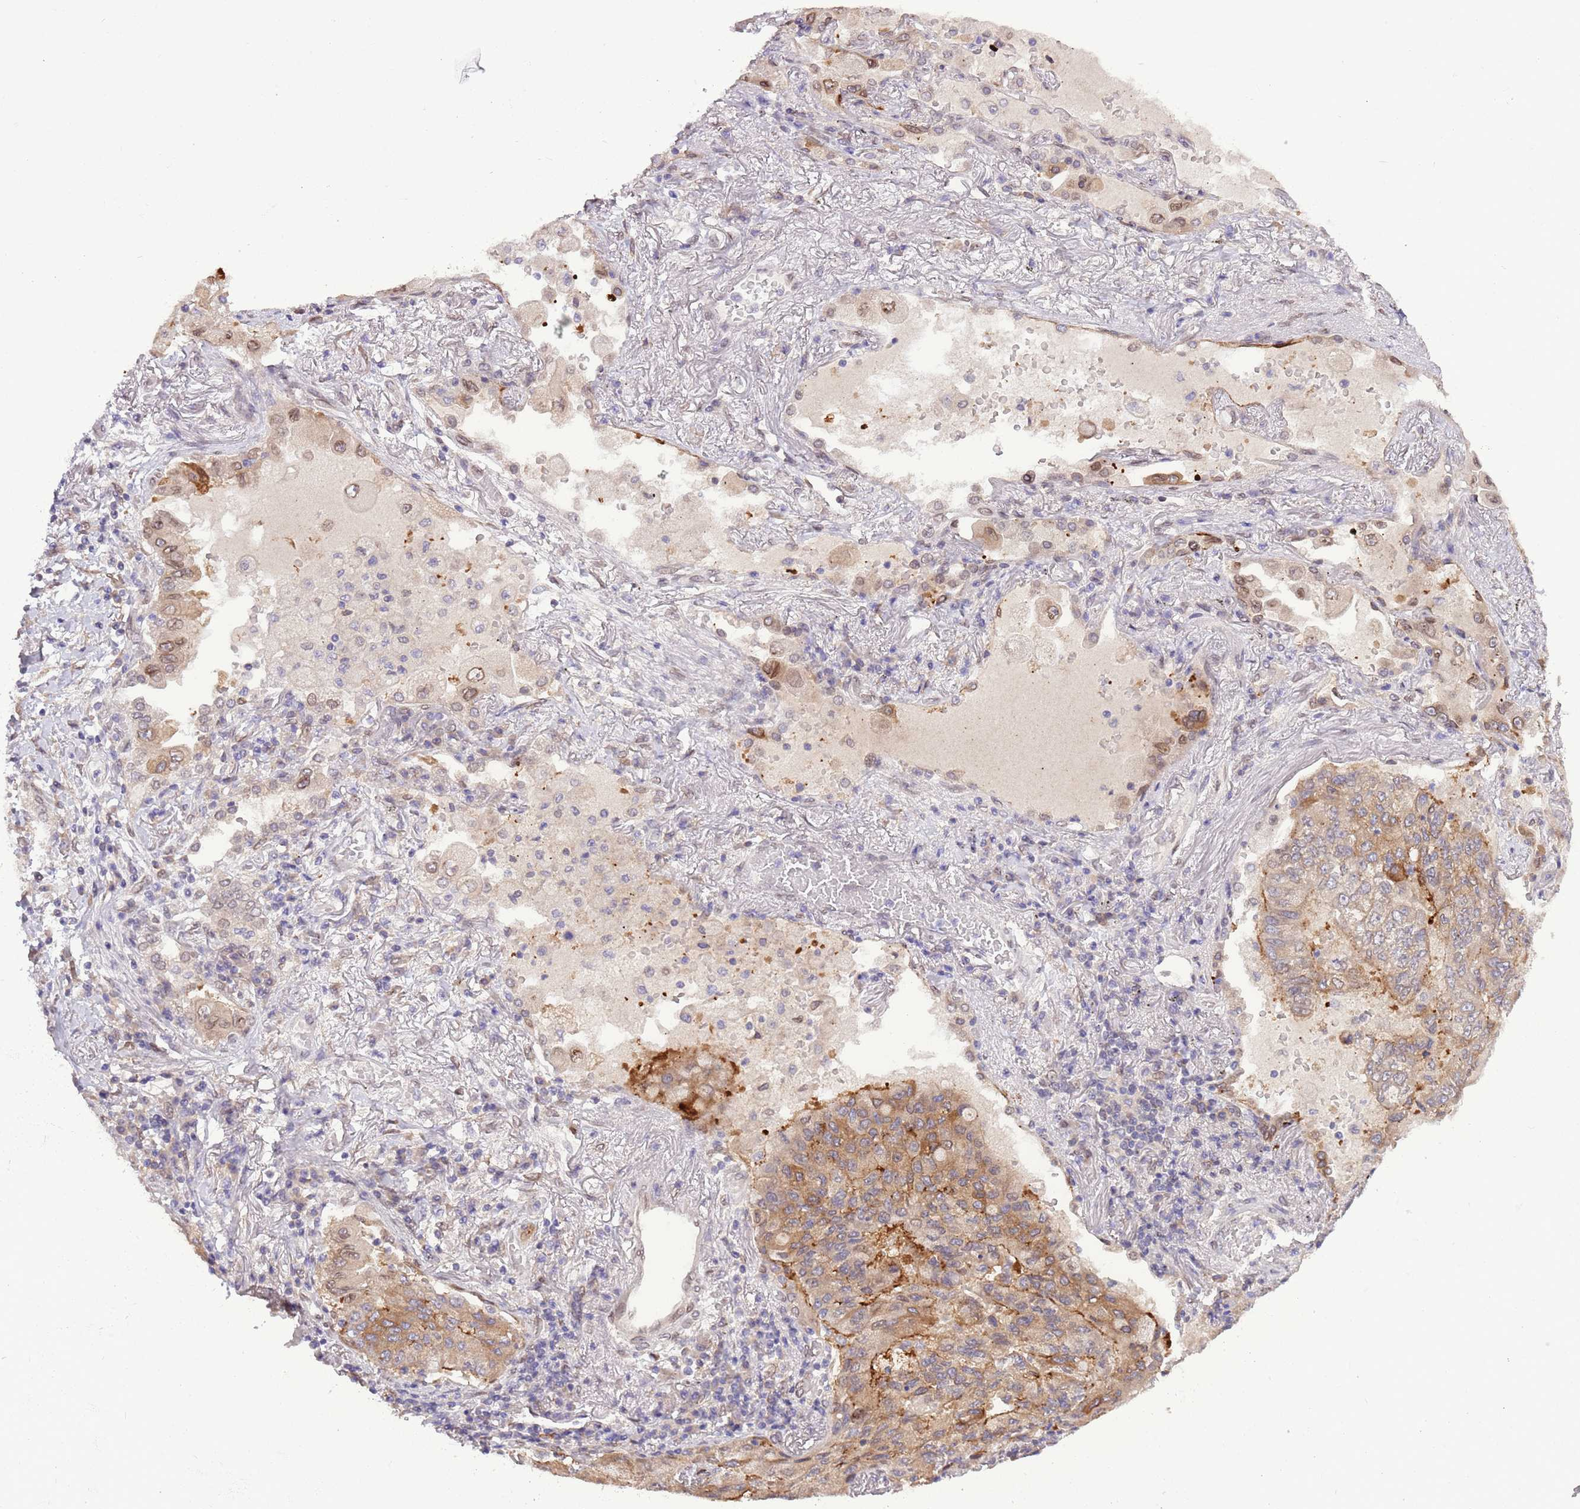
{"staining": {"intensity": "weak", "quantity": "25%-75%", "location": "cytoplasmic/membranous"}, "tissue": "lung cancer", "cell_type": "Tumor cells", "image_type": "cancer", "snomed": [{"axis": "morphology", "description": "Squamous cell carcinoma, NOS"}, {"axis": "topography", "description": "Lung"}], "caption": "Lung cancer stained with a brown dye demonstrates weak cytoplasmic/membranous positive positivity in about 25%-75% of tumor cells.", "gene": "ZNF665", "patient": {"sex": "male", "age": 74}}